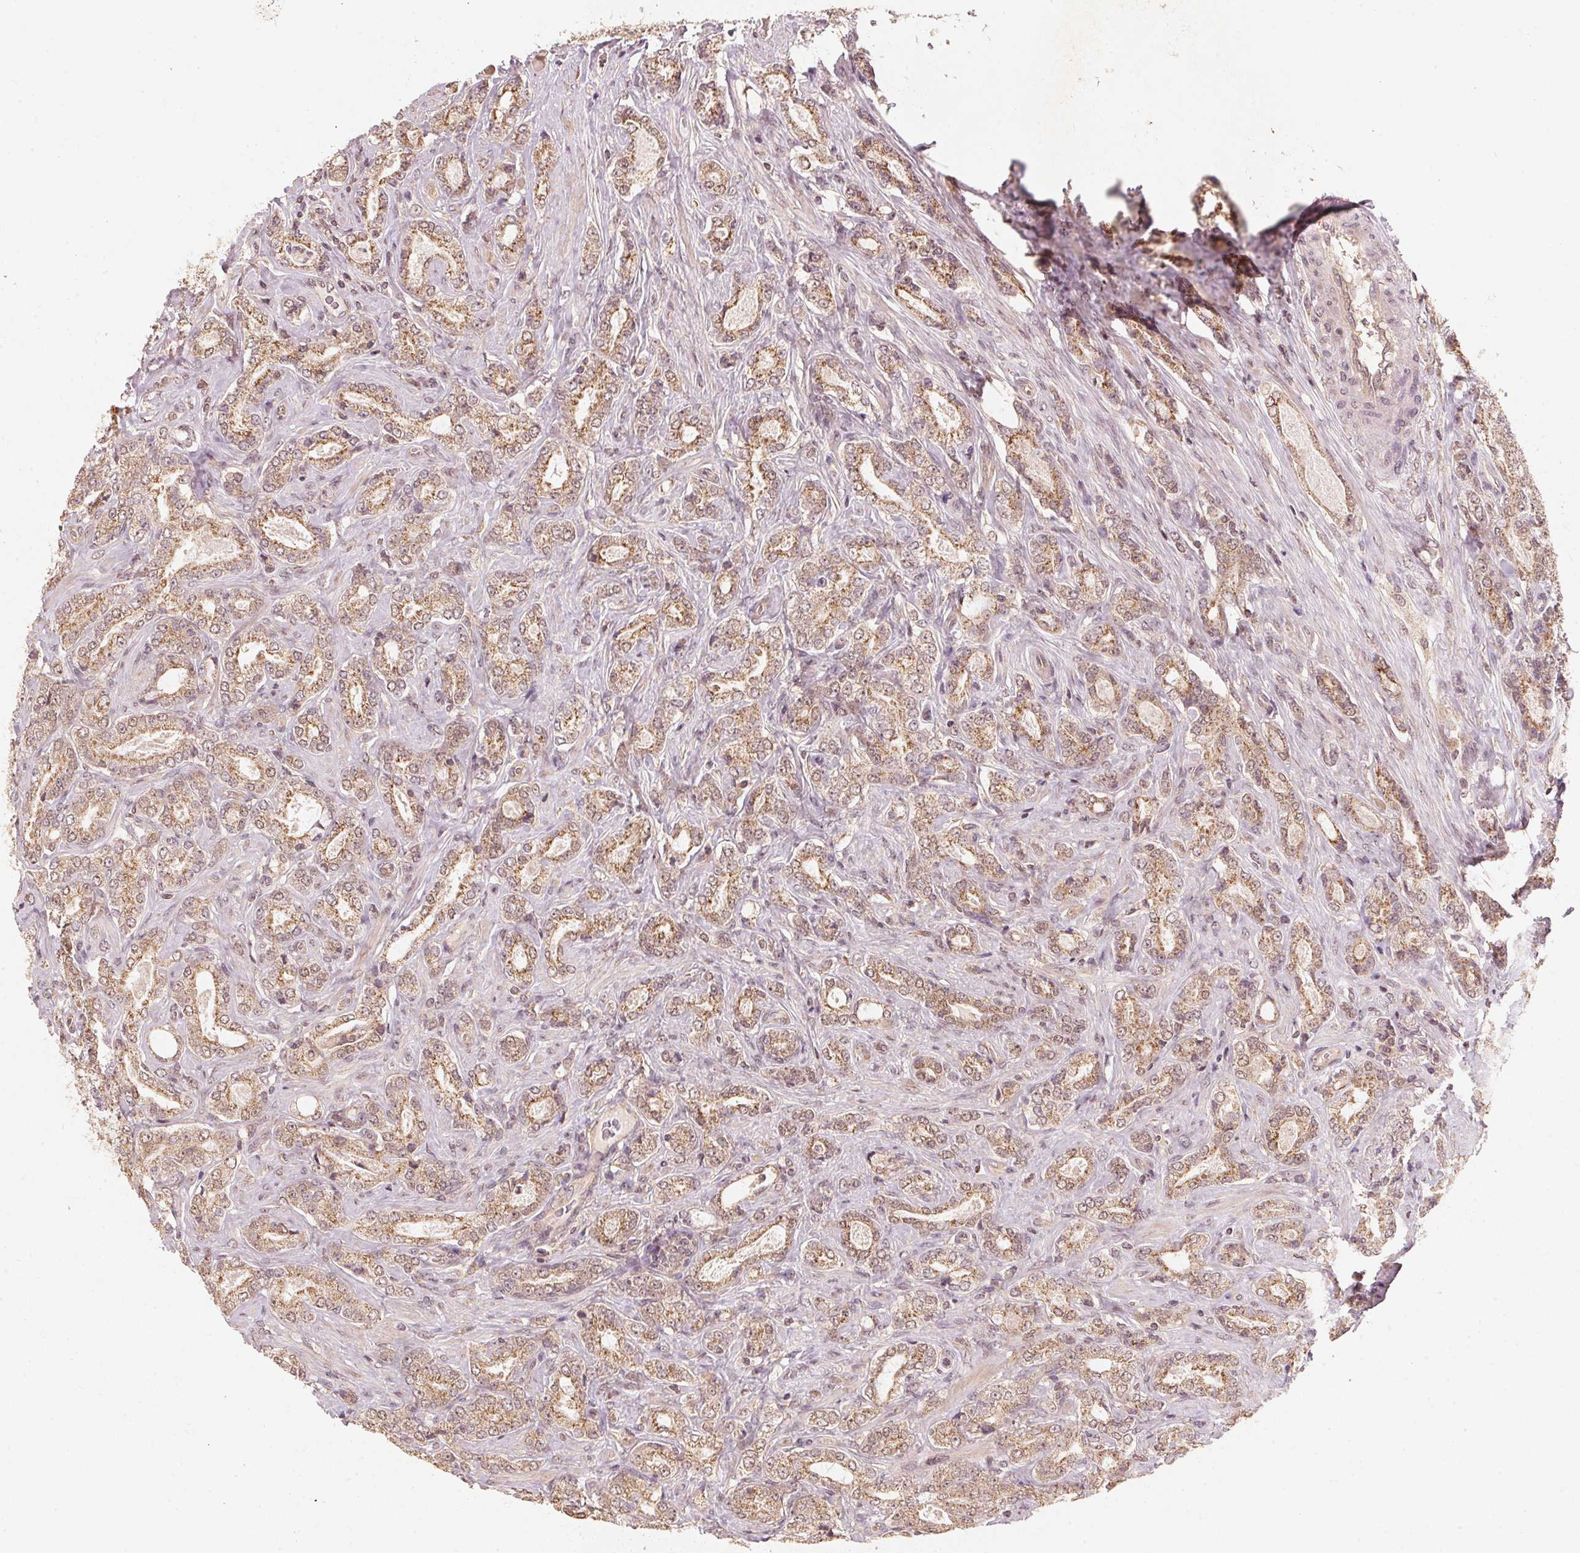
{"staining": {"intensity": "moderate", "quantity": ">75%", "location": "cytoplasmic/membranous"}, "tissue": "prostate cancer", "cell_type": "Tumor cells", "image_type": "cancer", "snomed": [{"axis": "morphology", "description": "Adenocarcinoma, NOS"}, {"axis": "topography", "description": "Prostate"}], "caption": "This histopathology image exhibits IHC staining of human prostate cancer (adenocarcinoma), with medium moderate cytoplasmic/membranous positivity in approximately >75% of tumor cells.", "gene": "C2orf73", "patient": {"sex": "male", "age": 64}}